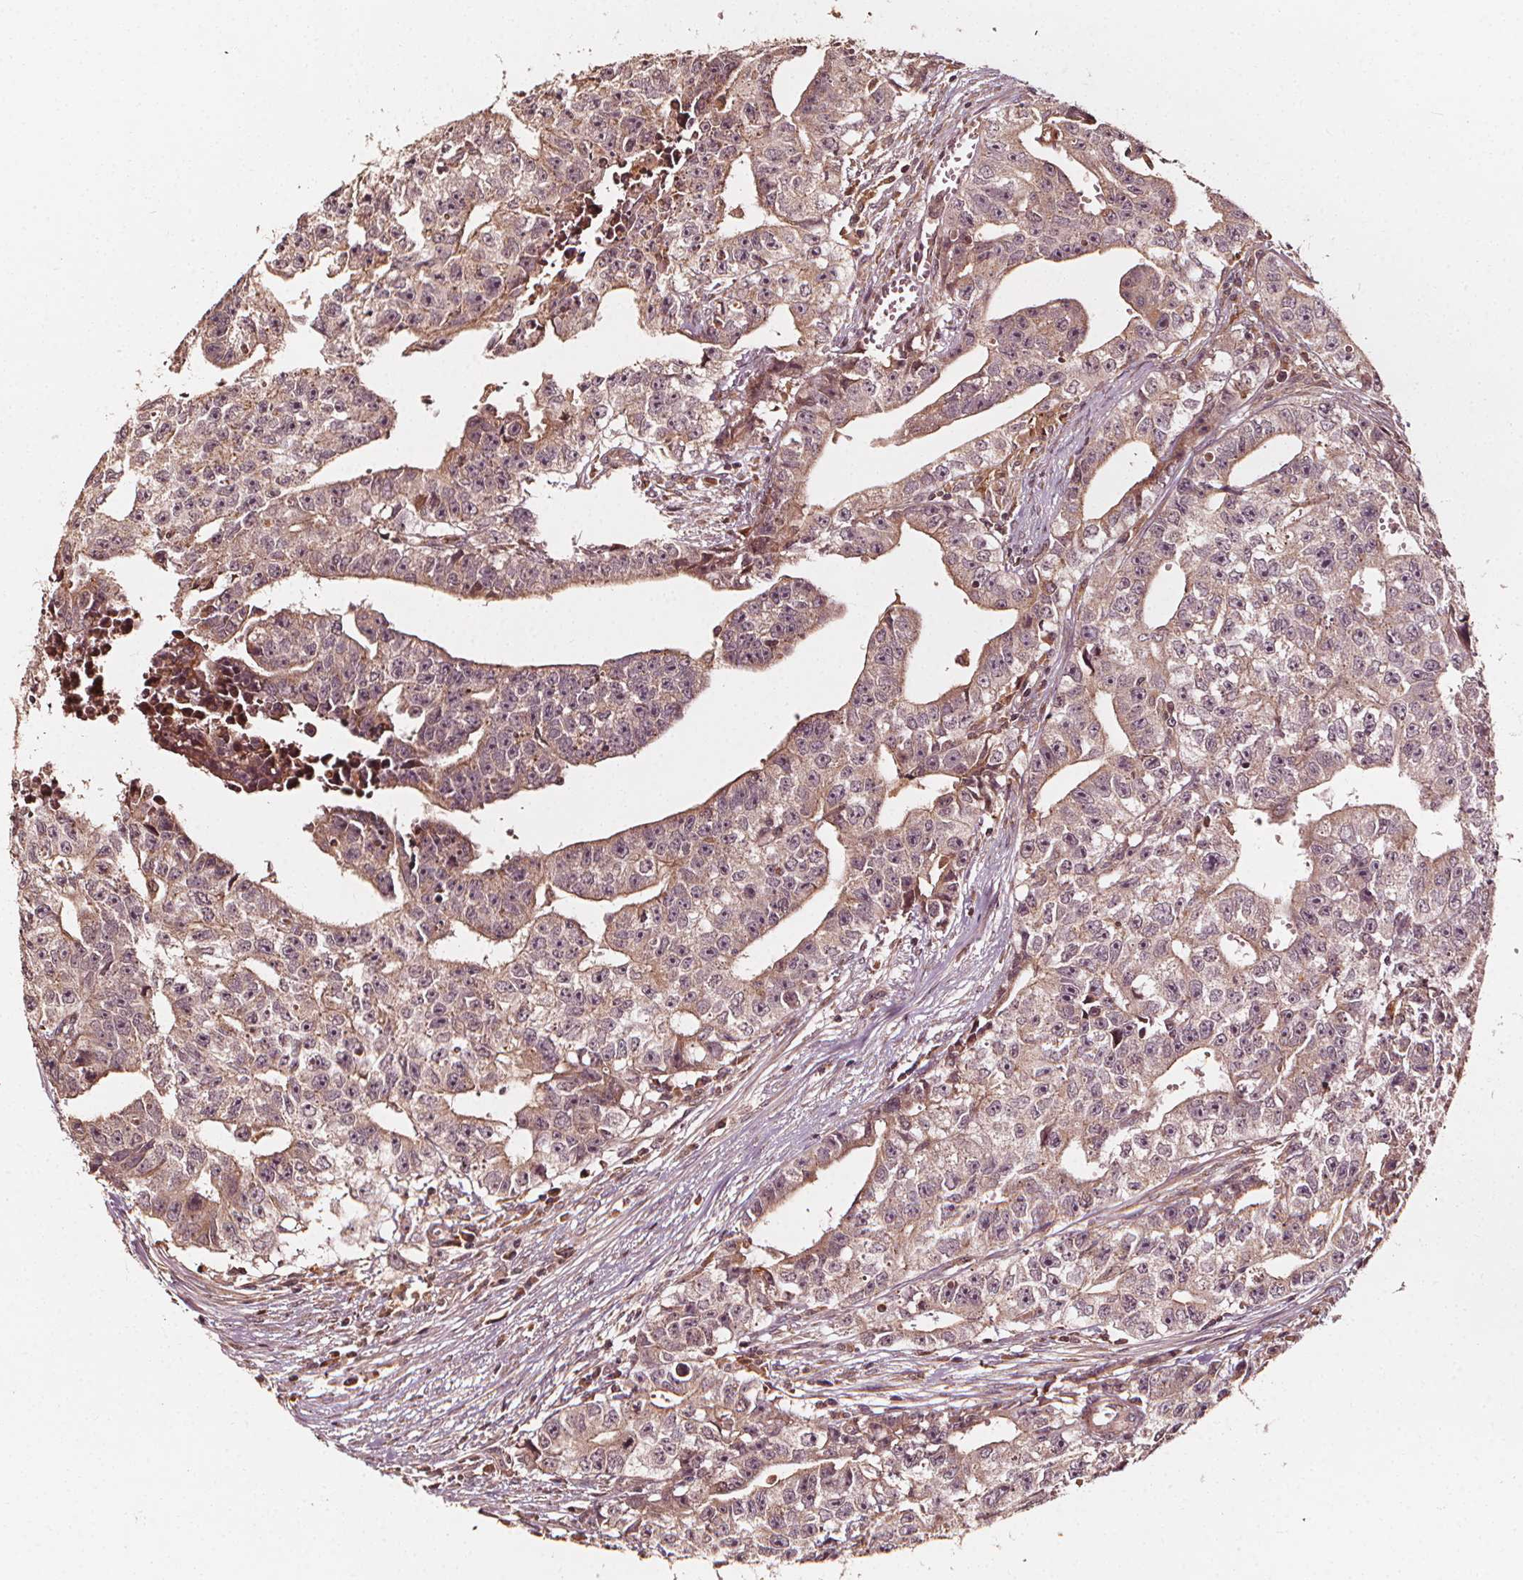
{"staining": {"intensity": "weak", "quantity": ">75%", "location": "cytoplasmic/membranous"}, "tissue": "testis cancer", "cell_type": "Tumor cells", "image_type": "cancer", "snomed": [{"axis": "morphology", "description": "Carcinoma, Embryonal, NOS"}, {"axis": "morphology", "description": "Teratoma, malignant, NOS"}, {"axis": "topography", "description": "Testis"}], "caption": "A brown stain labels weak cytoplasmic/membranous positivity of a protein in human testis cancer tumor cells.", "gene": "NPC1", "patient": {"sex": "male", "age": 24}}